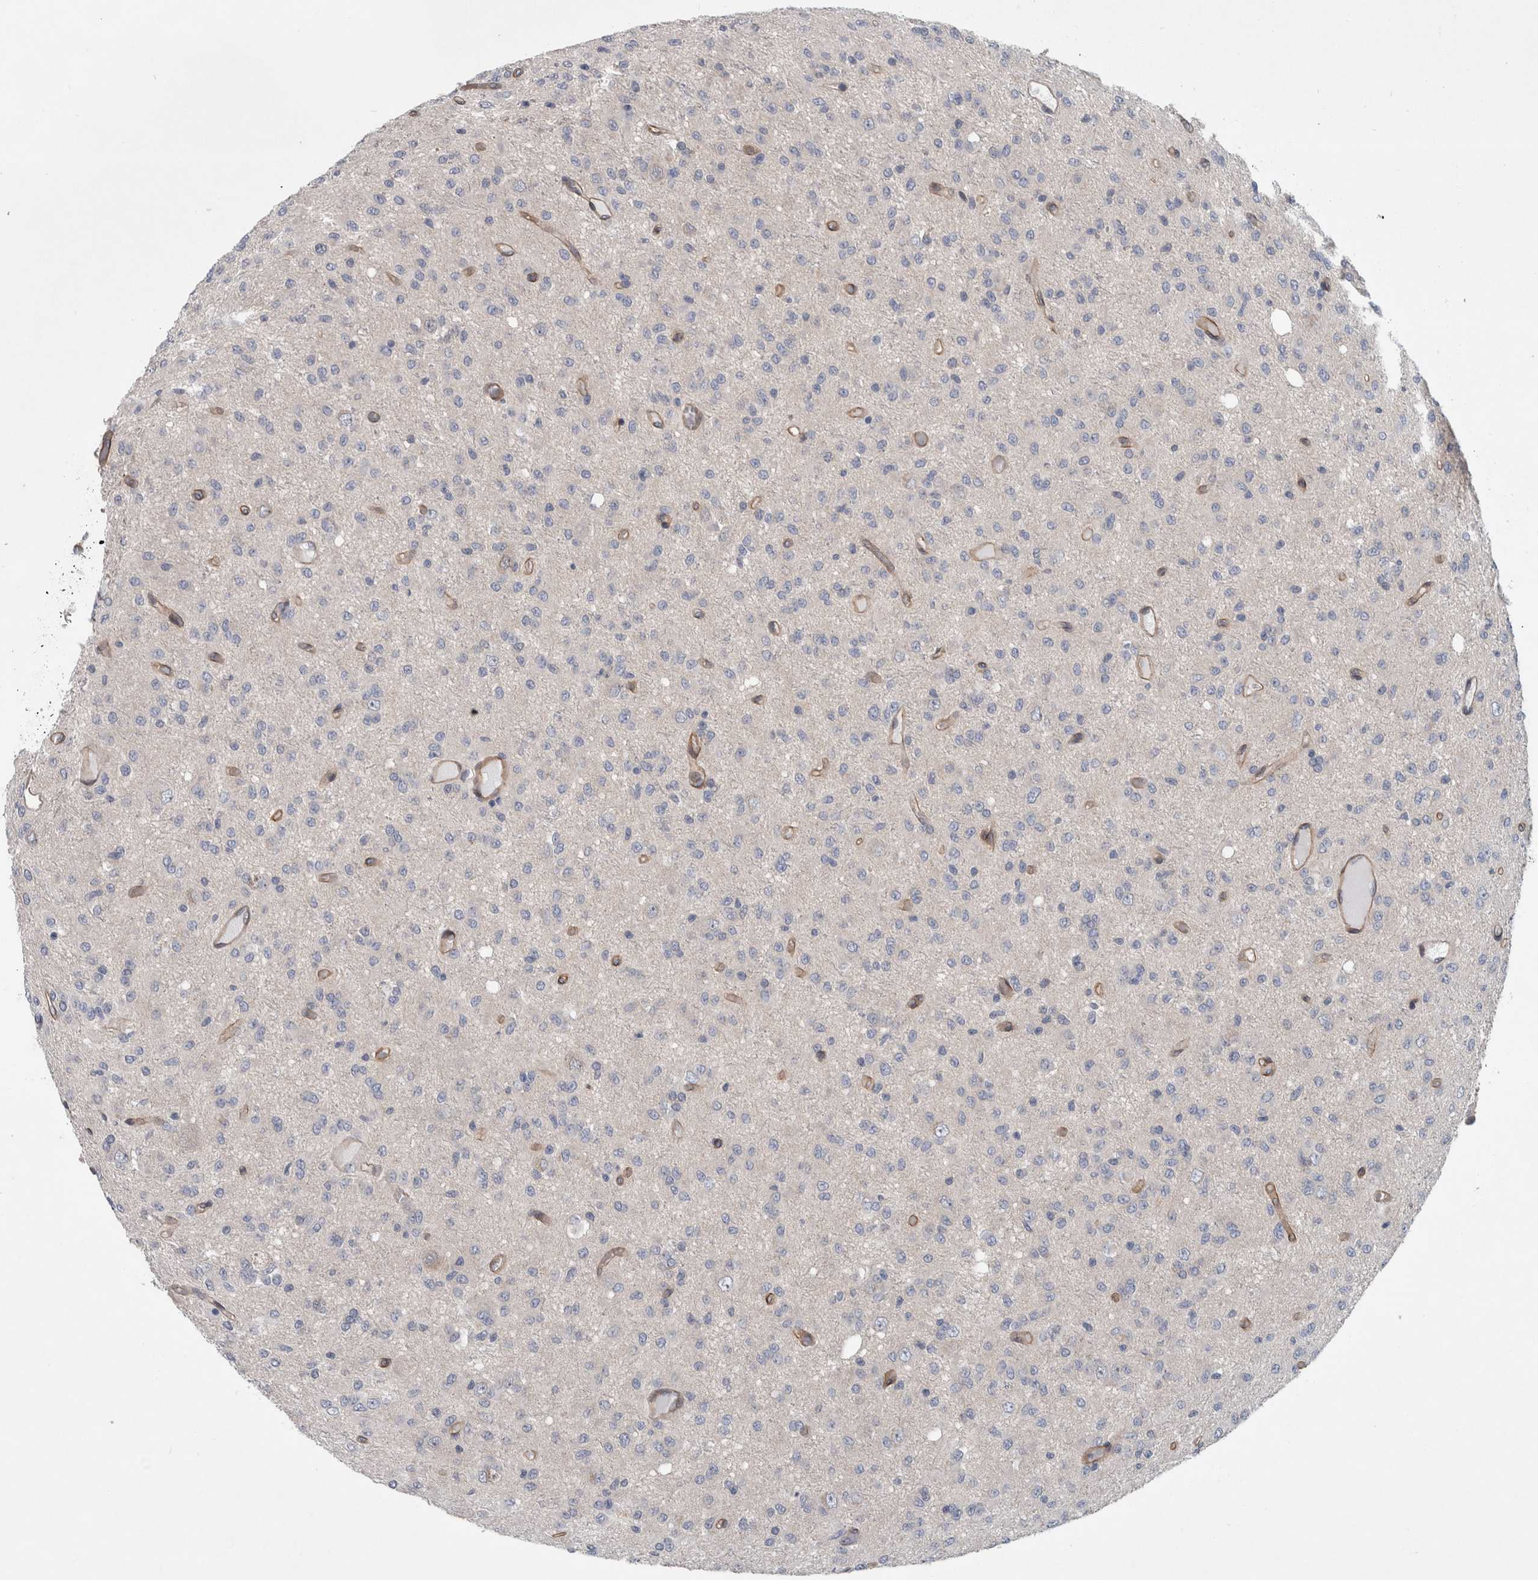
{"staining": {"intensity": "negative", "quantity": "none", "location": "none"}, "tissue": "glioma", "cell_type": "Tumor cells", "image_type": "cancer", "snomed": [{"axis": "morphology", "description": "Glioma, malignant, High grade"}, {"axis": "topography", "description": "Brain"}], "caption": "High power microscopy histopathology image of an immunohistochemistry micrograph of high-grade glioma (malignant), revealing no significant expression in tumor cells. (IHC, brightfield microscopy, high magnification).", "gene": "BCAM", "patient": {"sex": "female", "age": 59}}